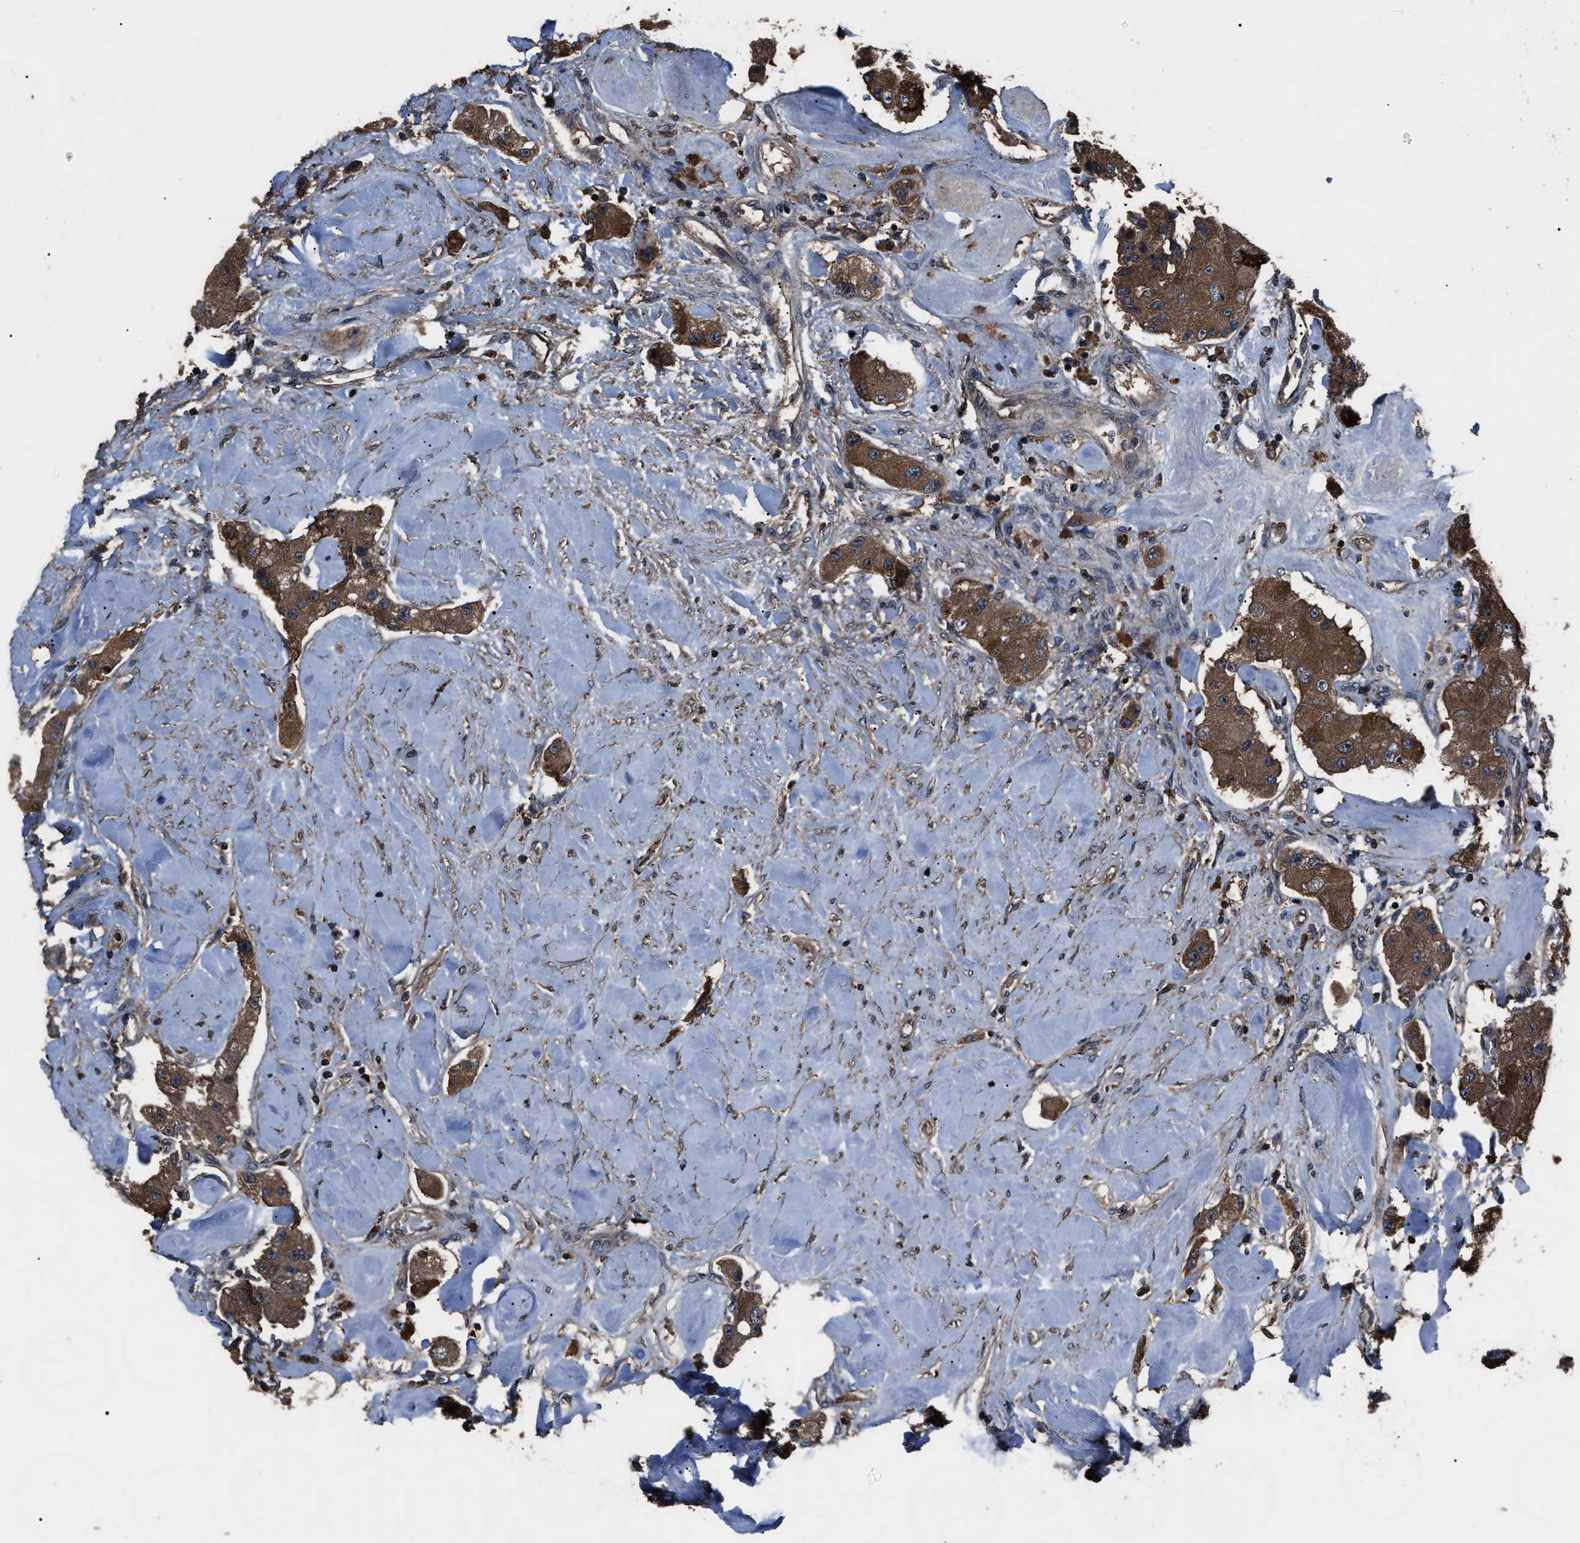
{"staining": {"intensity": "strong", "quantity": ">75%", "location": "cytoplasmic/membranous"}, "tissue": "carcinoid", "cell_type": "Tumor cells", "image_type": "cancer", "snomed": [{"axis": "morphology", "description": "Carcinoid, malignant, NOS"}, {"axis": "topography", "description": "Pancreas"}], "caption": "The image reveals immunohistochemical staining of carcinoid. There is strong cytoplasmic/membranous expression is appreciated in approximately >75% of tumor cells. The staining was performed using DAB, with brown indicating positive protein expression. Nuclei are stained blue with hematoxylin.", "gene": "RNF216", "patient": {"sex": "male", "age": 41}}